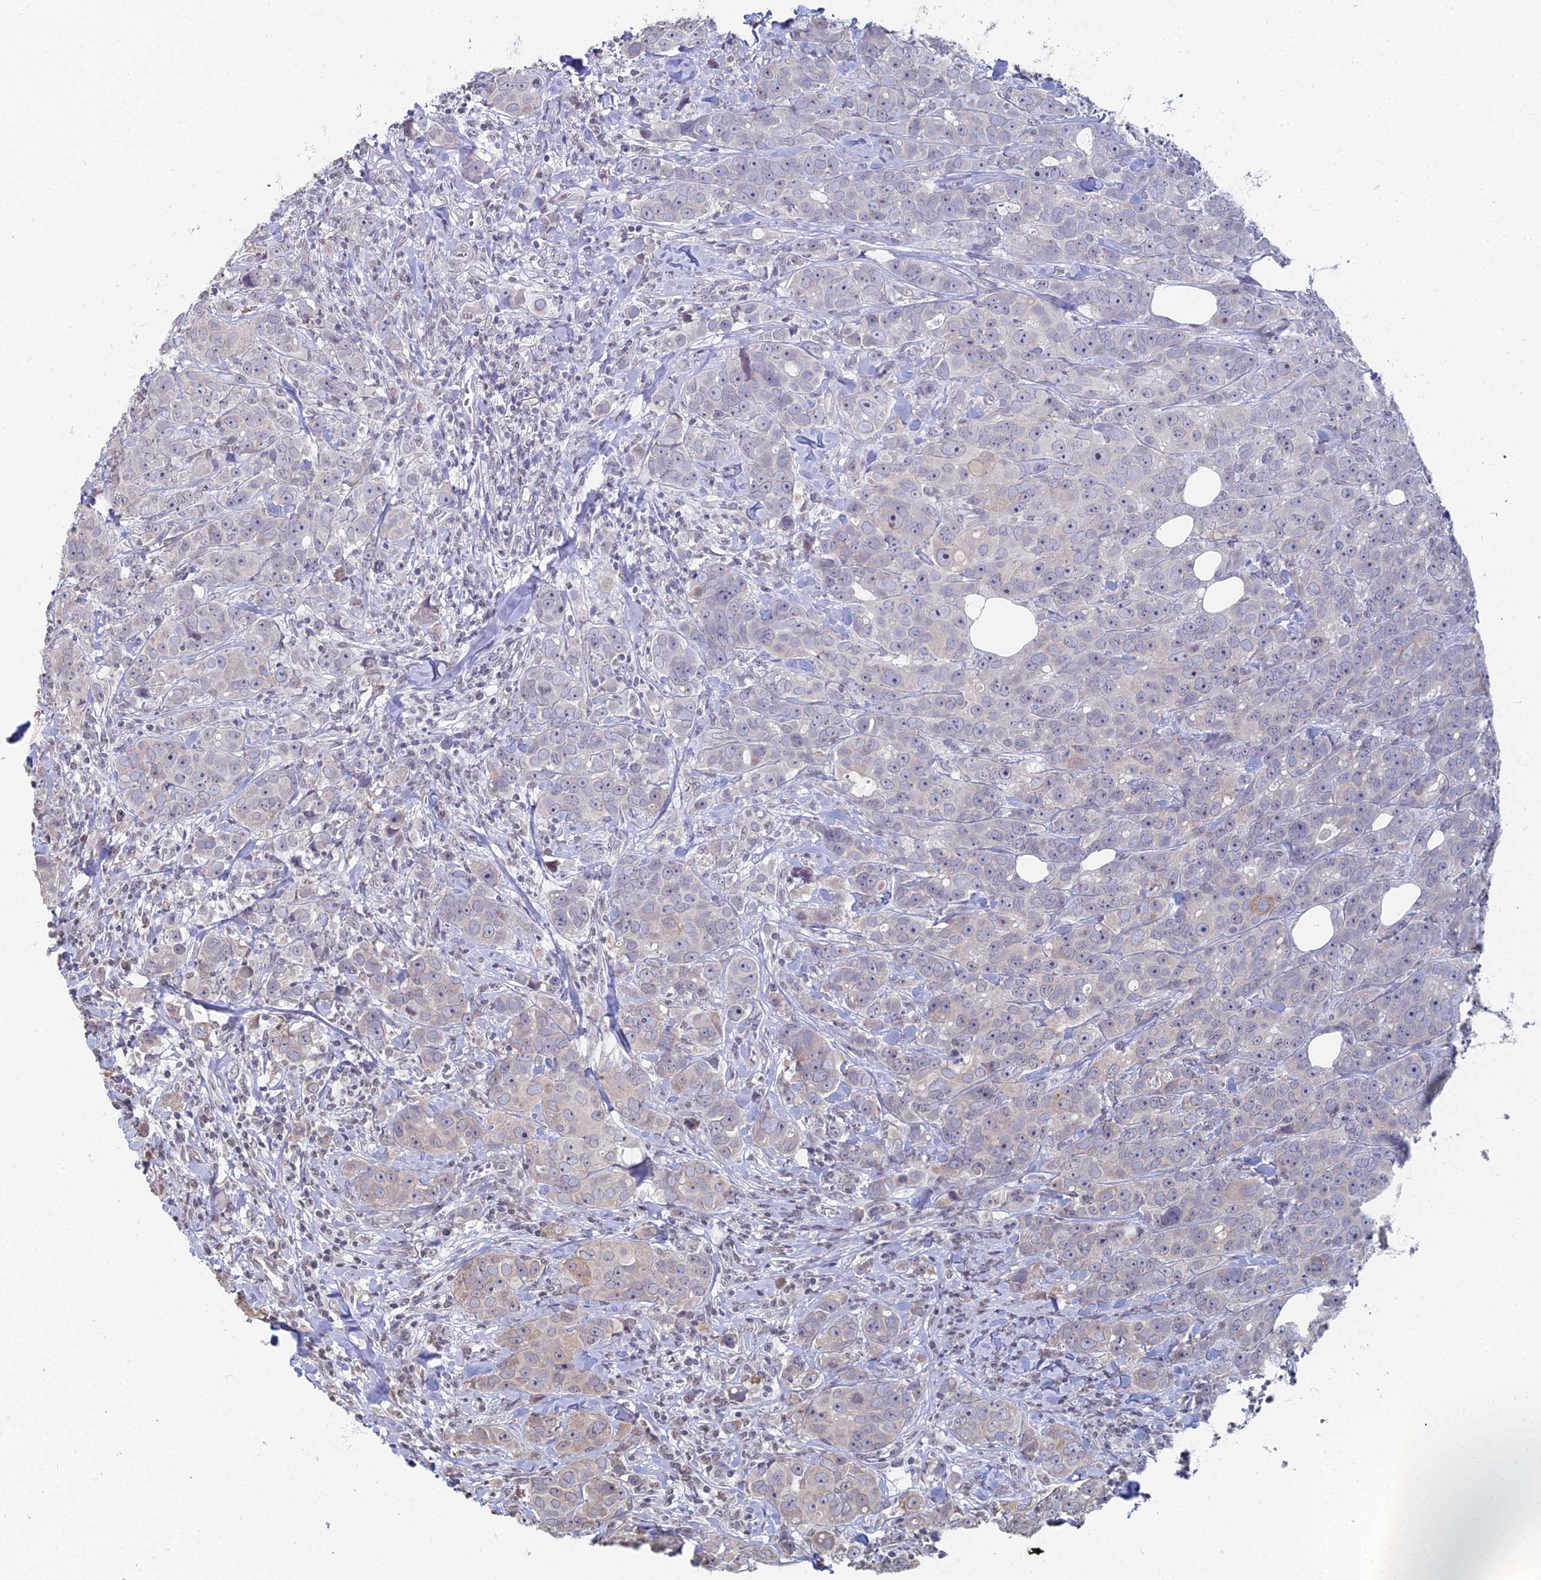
{"staining": {"intensity": "negative", "quantity": "none", "location": "none"}, "tissue": "breast cancer", "cell_type": "Tumor cells", "image_type": "cancer", "snomed": [{"axis": "morphology", "description": "Duct carcinoma"}, {"axis": "topography", "description": "Breast"}], "caption": "Immunohistochemistry histopathology image of human infiltrating ductal carcinoma (breast) stained for a protein (brown), which exhibits no staining in tumor cells.", "gene": "PRR22", "patient": {"sex": "female", "age": 43}}